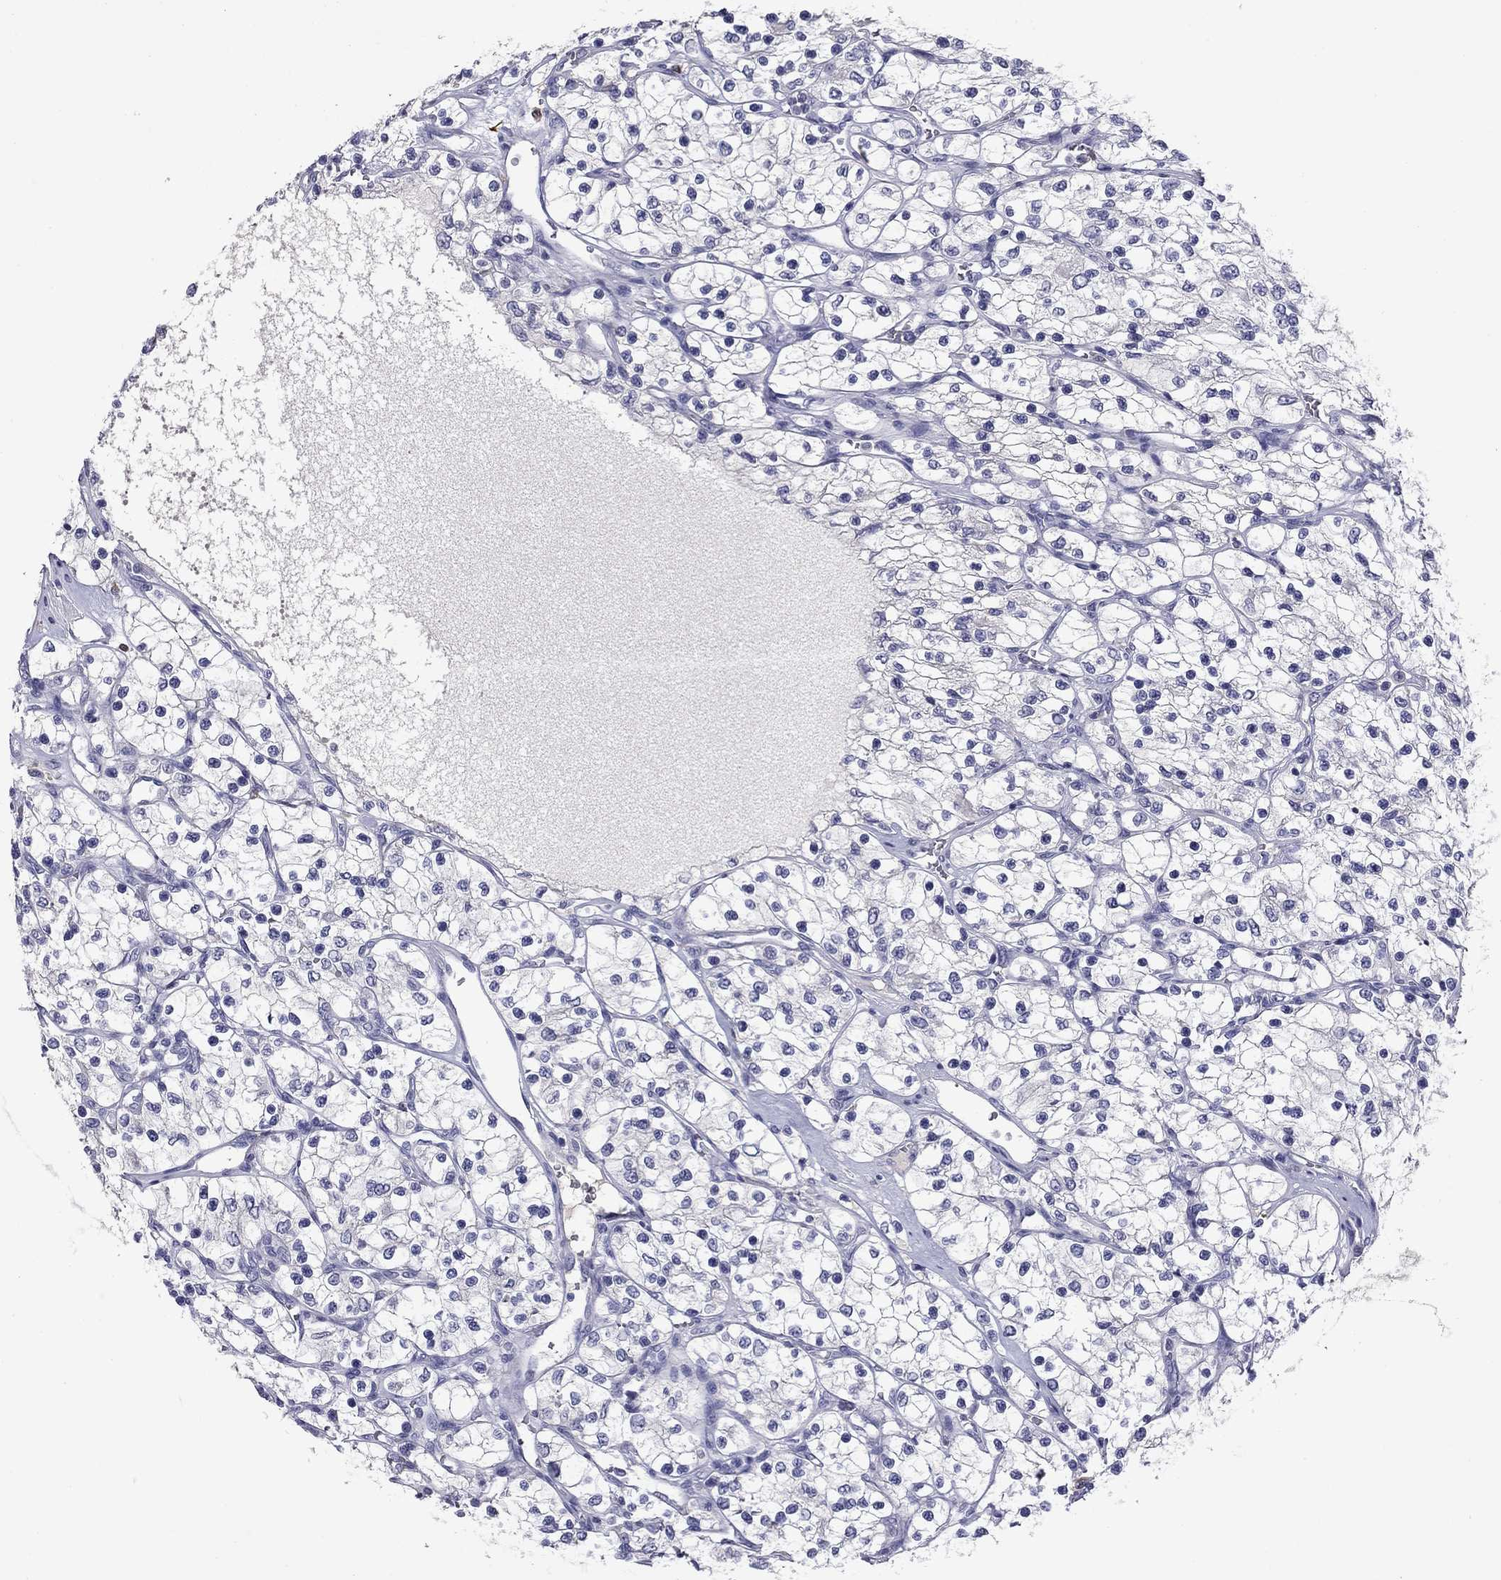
{"staining": {"intensity": "negative", "quantity": "none", "location": "none"}, "tissue": "renal cancer", "cell_type": "Tumor cells", "image_type": "cancer", "snomed": [{"axis": "morphology", "description": "Adenocarcinoma, NOS"}, {"axis": "topography", "description": "Kidney"}], "caption": "The micrograph reveals no significant positivity in tumor cells of renal cancer. (Immunohistochemistry, brightfield microscopy, high magnification).", "gene": "CFAP119", "patient": {"sex": "female", "age": 69}}